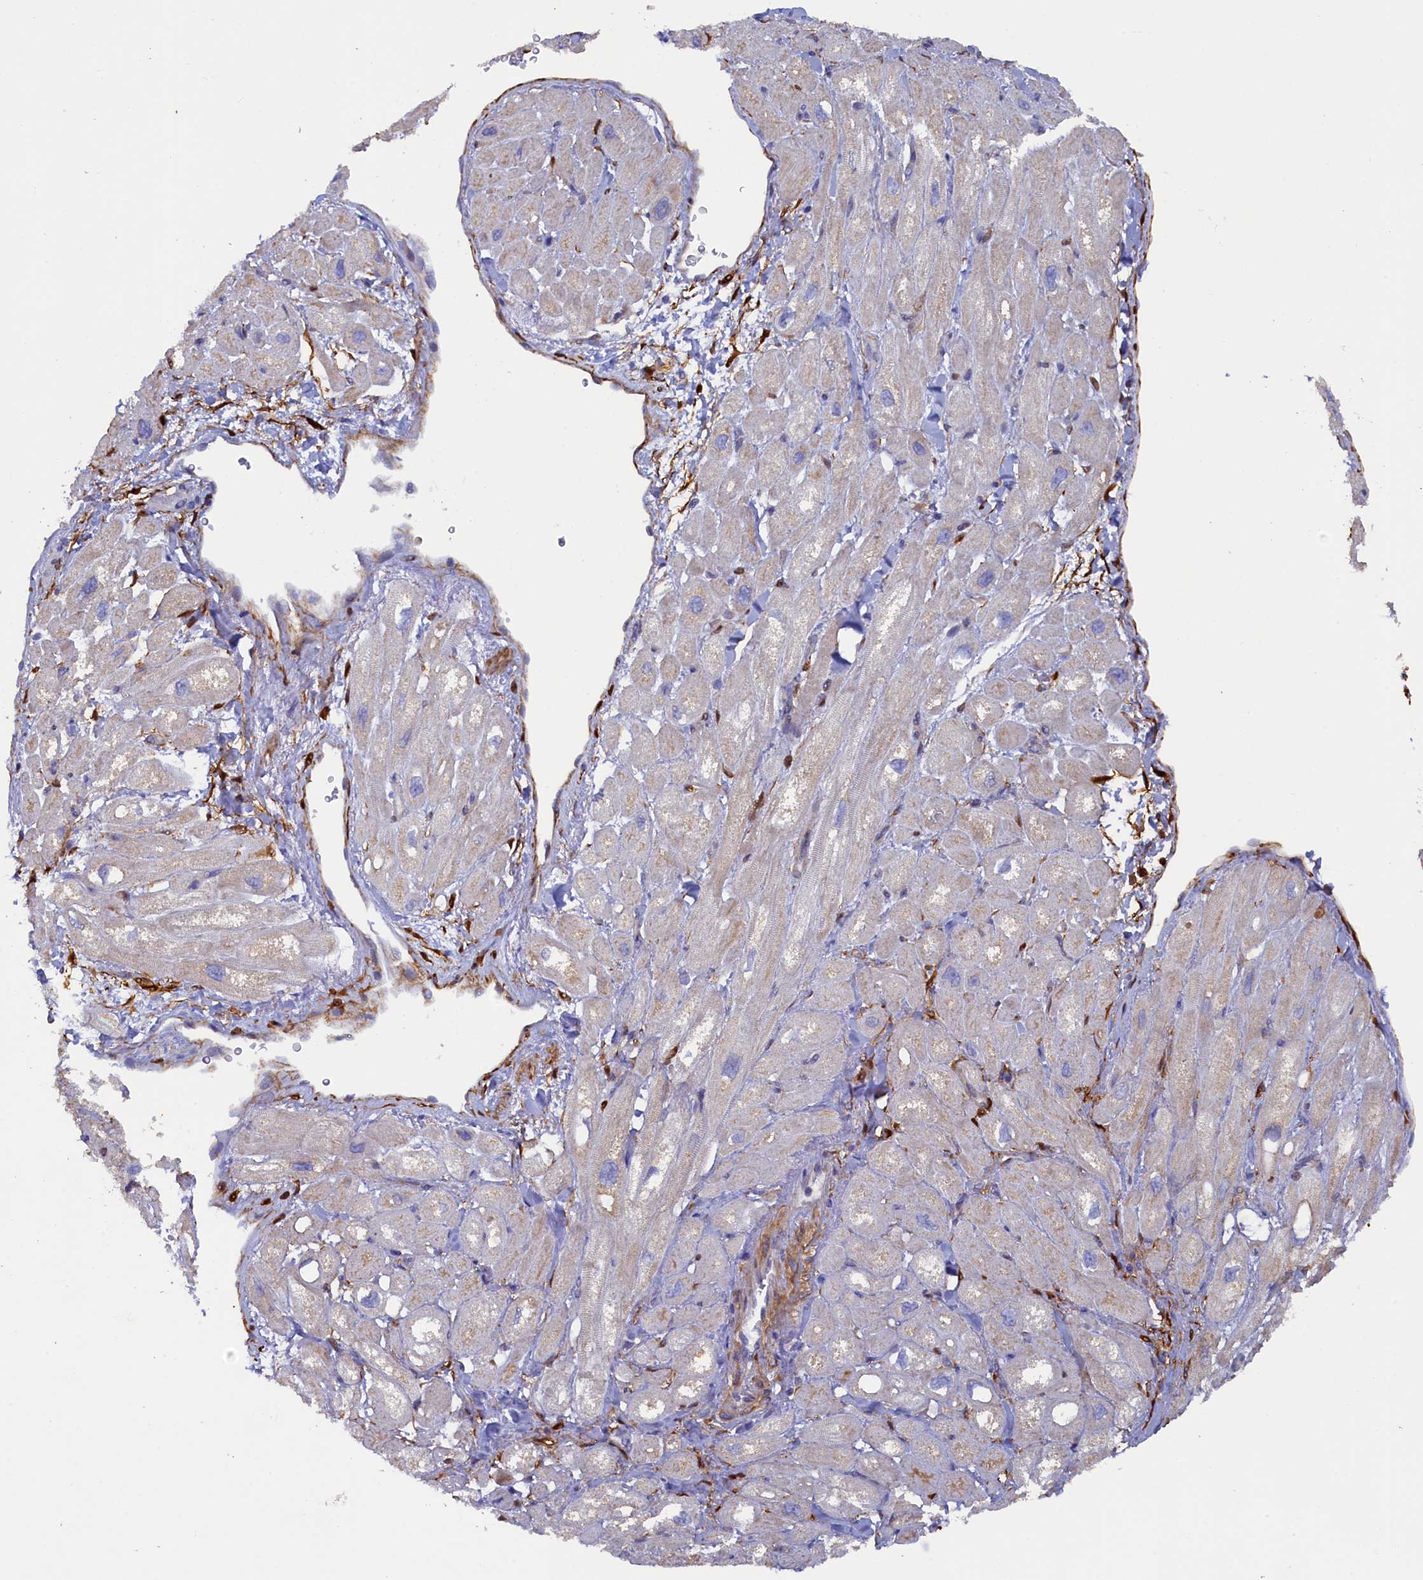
{"staining": {"intensity": "negative", "quantity": "none", "location": "none"}, "tissue": "heart muscle", "cell_type": "Cardiomyocytes", "image_type": "normal", "snomed": [{"axis": "morphology", "description": "Normal tissue, NOS"}, {"axis": "topography", "description": "Heart"}], "caption": "Immunohistochemistry micrograph of benign heart muscle stained for a protein (brown), which reveals no expression in cardiomyocytes.", "gene": "POGLUT3", "patient": {"sex": "male", "age": 65}}